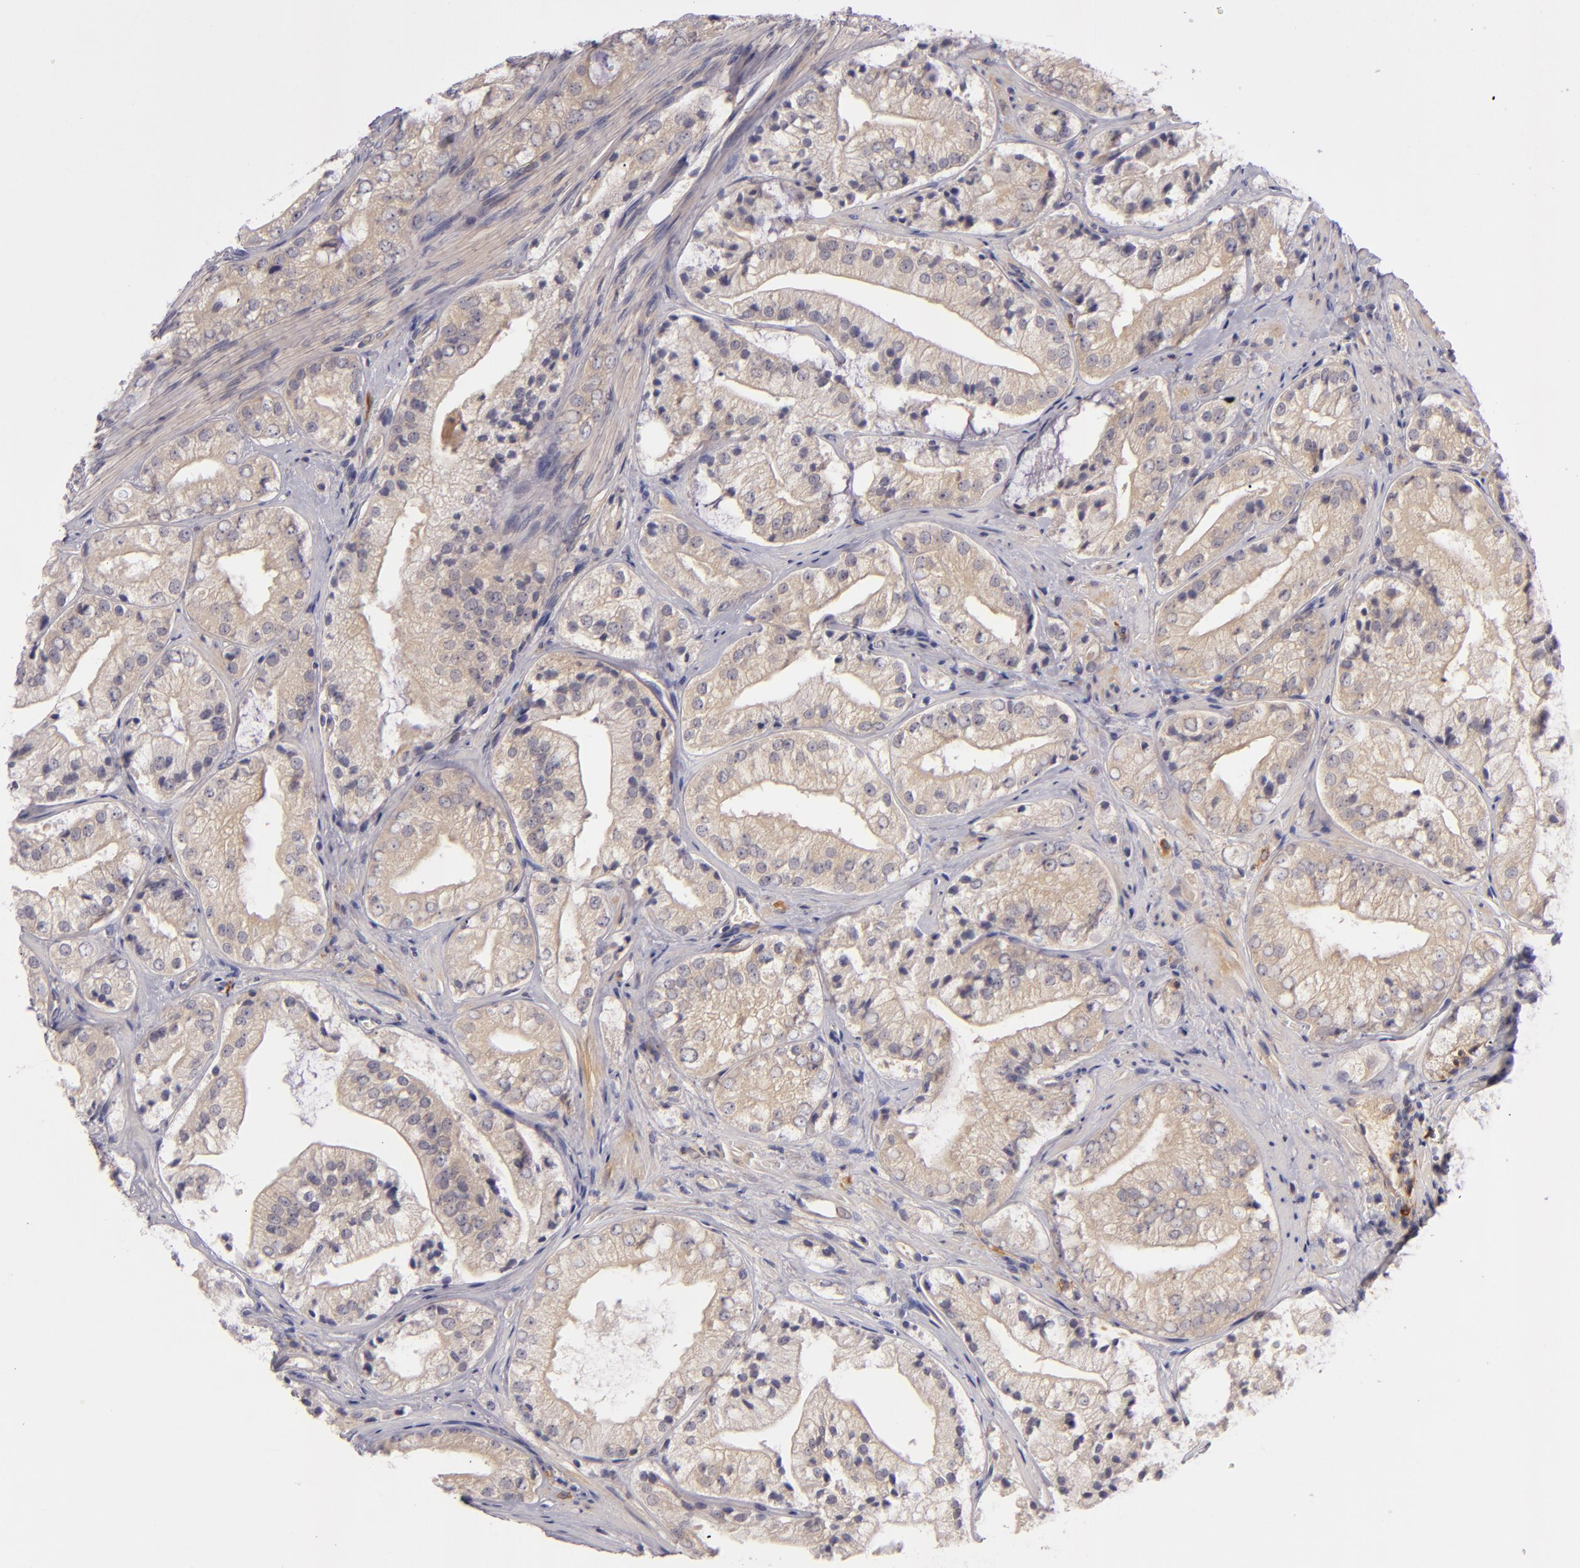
{"staining": {"intensity": "weak", "quantity": "<25%", "location": "cytoplasmic/membranous"}, "tissue": "prostate cancer", "cell_type": "Tumor cells", "image_type": "cancer", "snomed": [{"axis": "morphology", "description": "Adenocarcinoma, Low grade"}, {"axis": "topography", "description": "Prostate"}], "caption": "A photomicrograph of prostate cancer stained for a protein demonstrates no brown staining in tumor cells.", "gene": "CD83", "patient": {"sex": "male", "age": 60}}